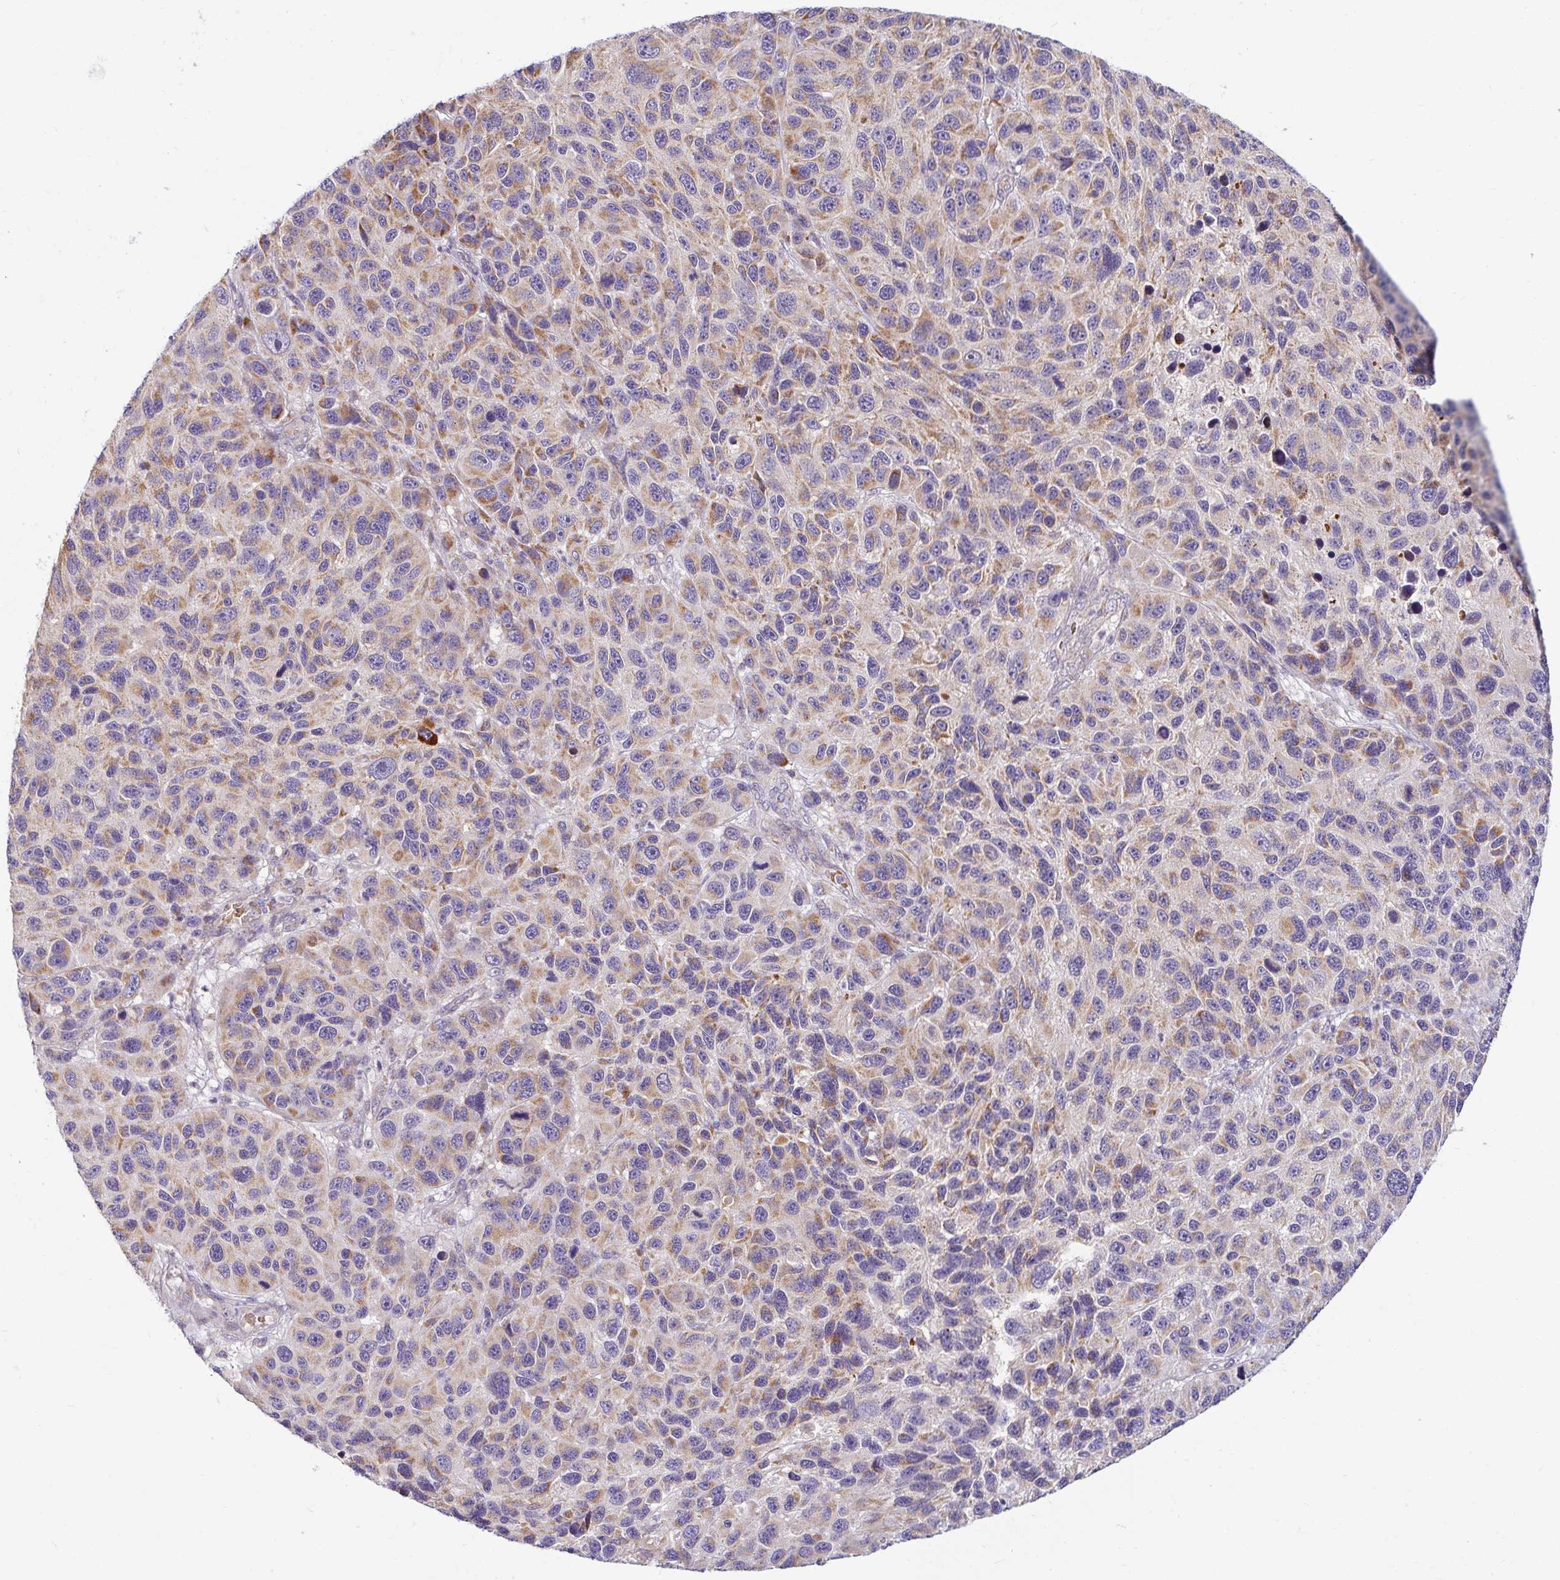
{"staining": {"intensity": "weak", "quantity": "25%-75%", "location": "cytoplasmic/membranous"}, "tissue": "melanoma", "cell_type": "Tumor cells", "image_type": "cancer", "snomed": [{"axis": "morphology", "description": "Malignant melanoma, NOS"}, {"axis": "topography", "description": "Skin"}], "caption": "Malignant melanoma stained with DAB (3,3'-diaminobenzidine) IHC demonstrates low levels of weak cytoplasmic/membranous expression in about 25%-75% of tumor cells. The protein is shown in brown color, while the nuclei are stained blue.", "gene": "SKP2", "patient": {"sex": "male", "age": 53}}